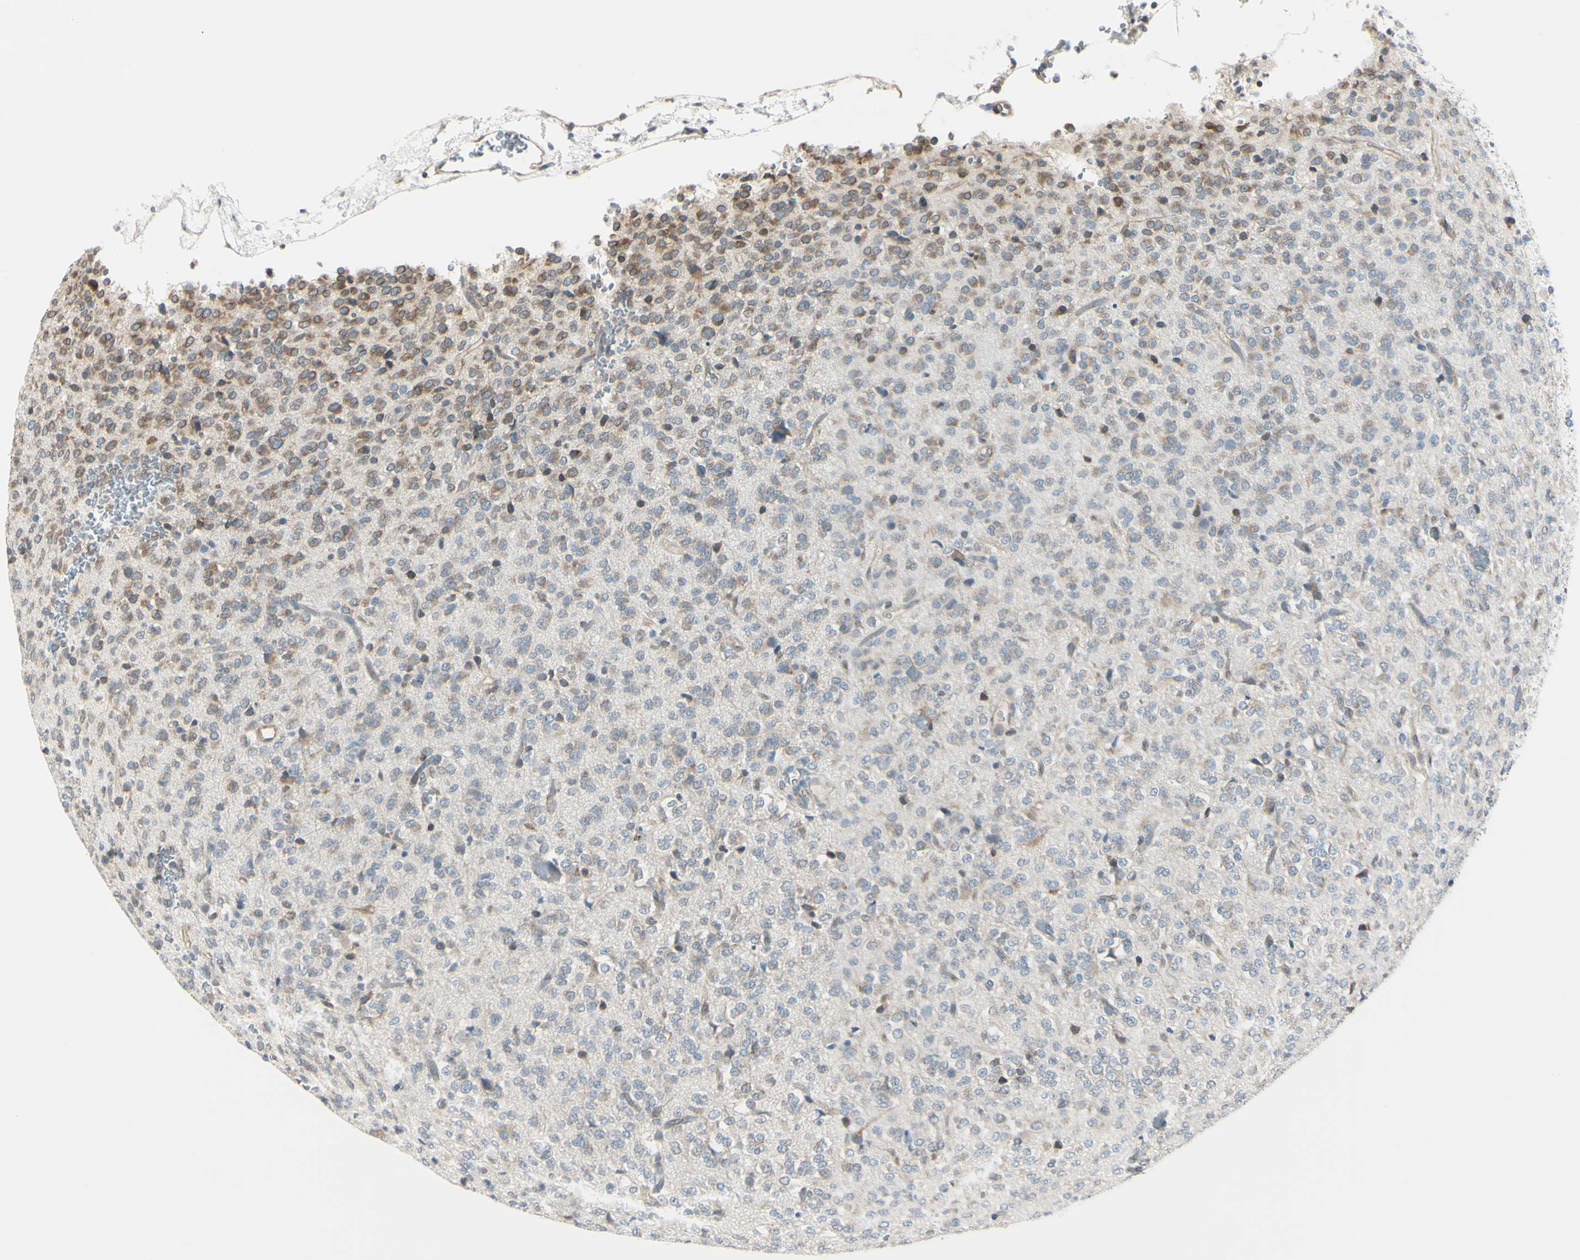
{"staining": {"intensity": "weak", "quantity": "25%-75%", "location": "cytoplasmic/membranous"}, "tissue": "glioma", "cell_type": "Tumor cells", "image_type": "cancer", "snomed": [{"axis": "morphology", "description": "Glioma, malignant, Low grade"}, {"axis": "topography", "description": "Brain"}], "caption": "High-power microscopy captured an IHC photomicrograph of glioma, revealing weak cytoplasmic/membranous staining in about 25%-75% of tumor cells.", "gene": "SELENOS", "patient": {"sex": "male", "age": 38}}